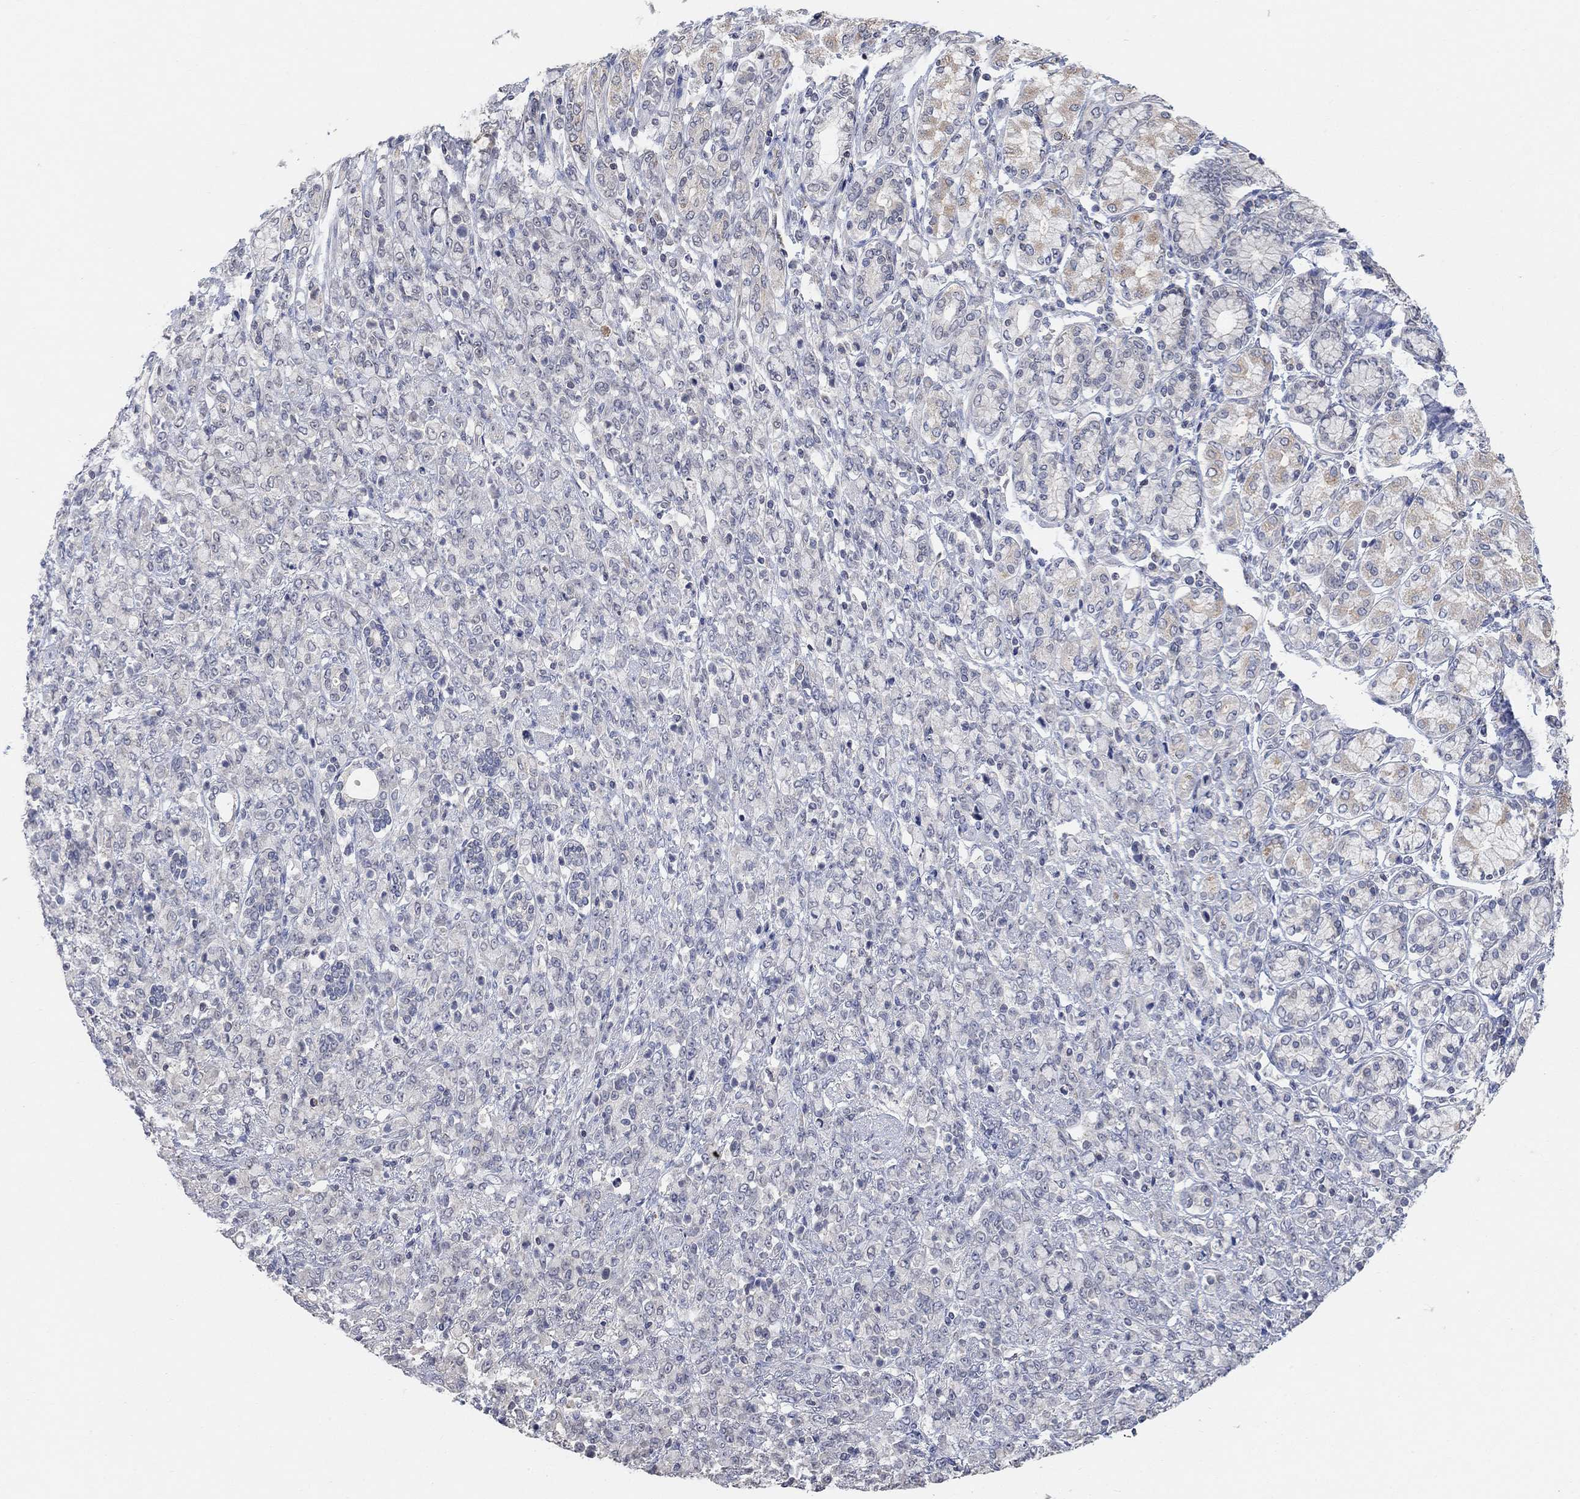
{"staining": {"intensity": "negative", "quantity": "none", "location": "none"}, "tissue": "stomach cancer", "cell_type": "Tumor cells", "image_type": "cancer", "snomed": [{"axis": "morphology", "description": "Normal tissue, NOS"}, {"axis": "morphology", "description": "Adenocarcinoma, NOS"}, {"axis": "topography", "description": "Stomach"}], "caption": "A micrograph of human stomach cancer (adenocarcinoma) is negative for staining in tumor cells.", "gene": "UNC5B", "patient": {"sex": "female", "age": 79}}